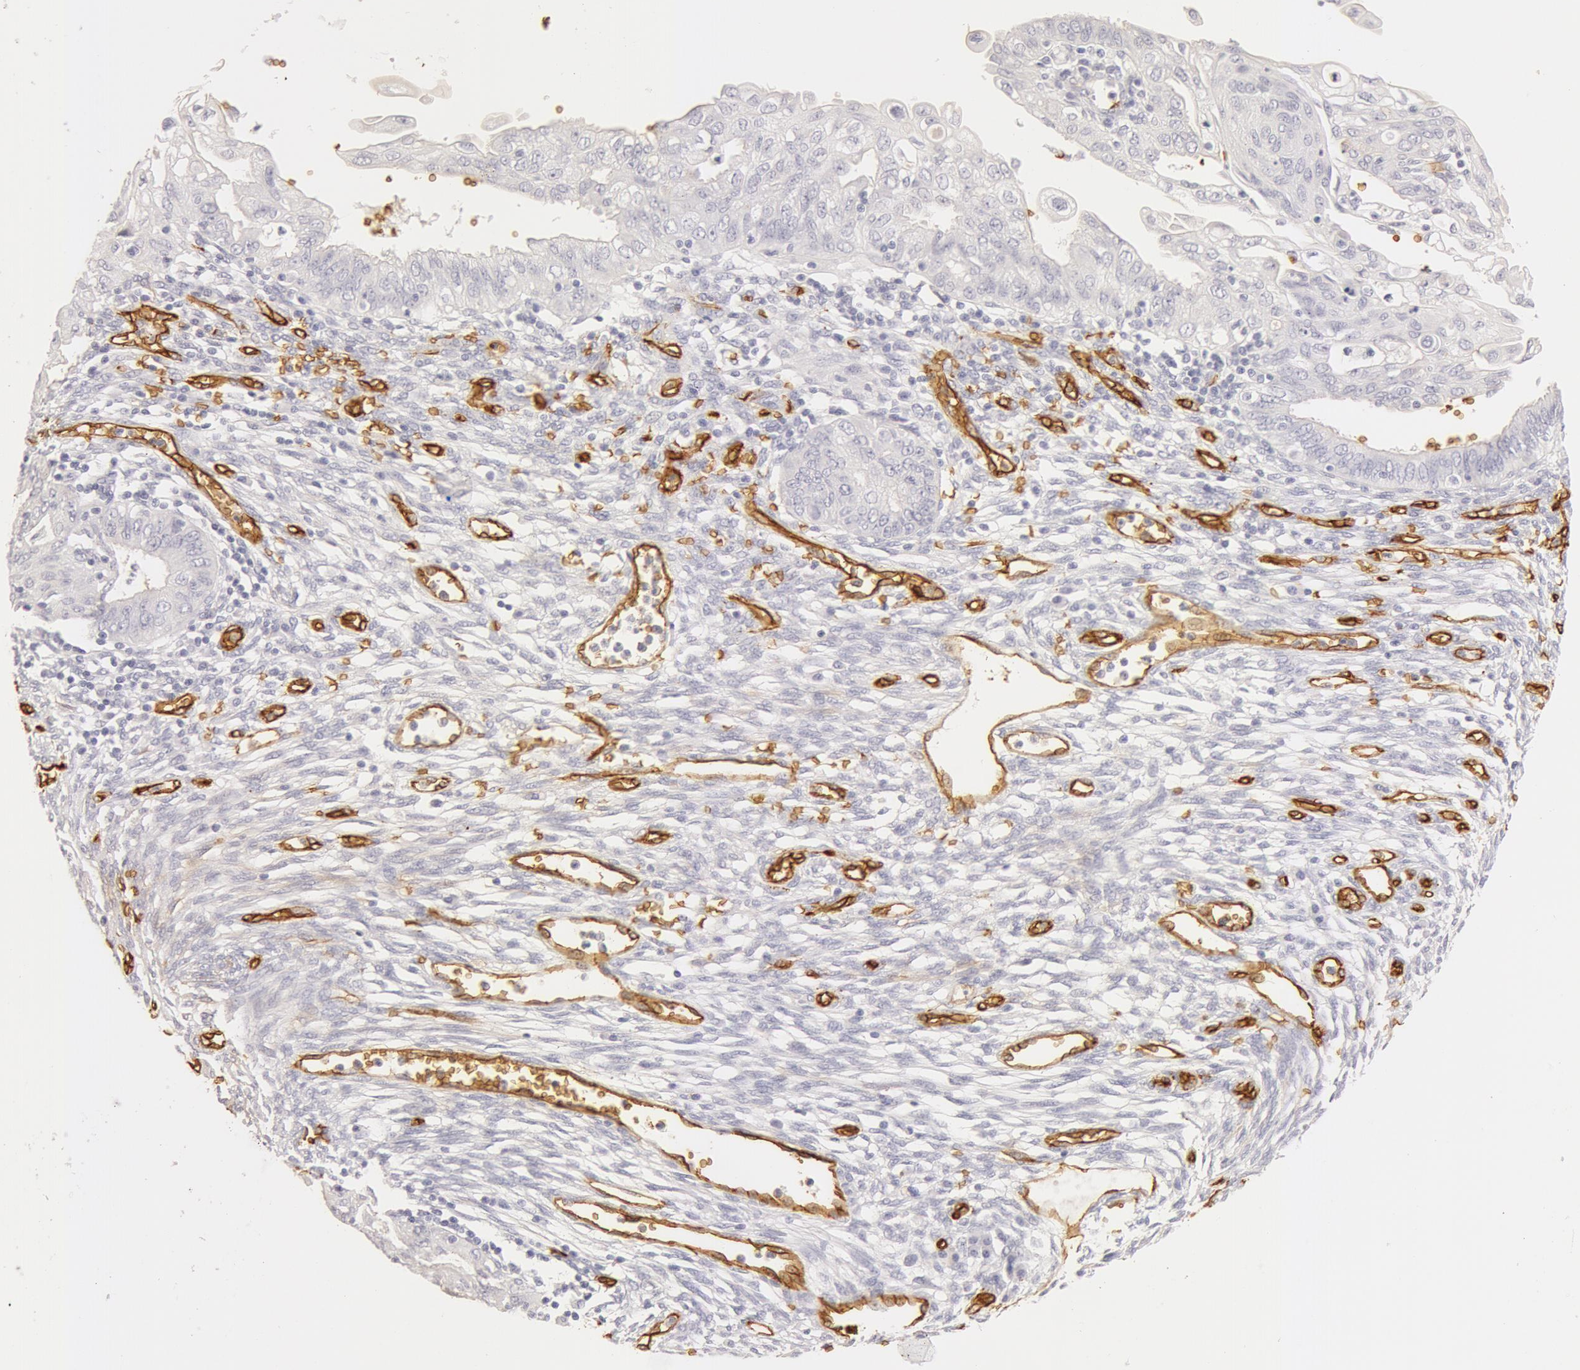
{"staining": {"intensity": "negative", "quantity": "none", "location": "none"}, "tissue": "endometrial cancer", "cell_type": "Tumor cells", "image_type": "cancer", "snomed": [{"axis": "morphology", "description": "Adenocarcinoma, NOS"}, {"axis": "topography", "description": "Endometrium"}], "caption": "This is an immunohistochemistry histopathology image of adenocarcinoma (endometrial). There is no positivity in tumor cells.", "gene": "AQP1", "patient": {"sex": "female", "age": 51}}